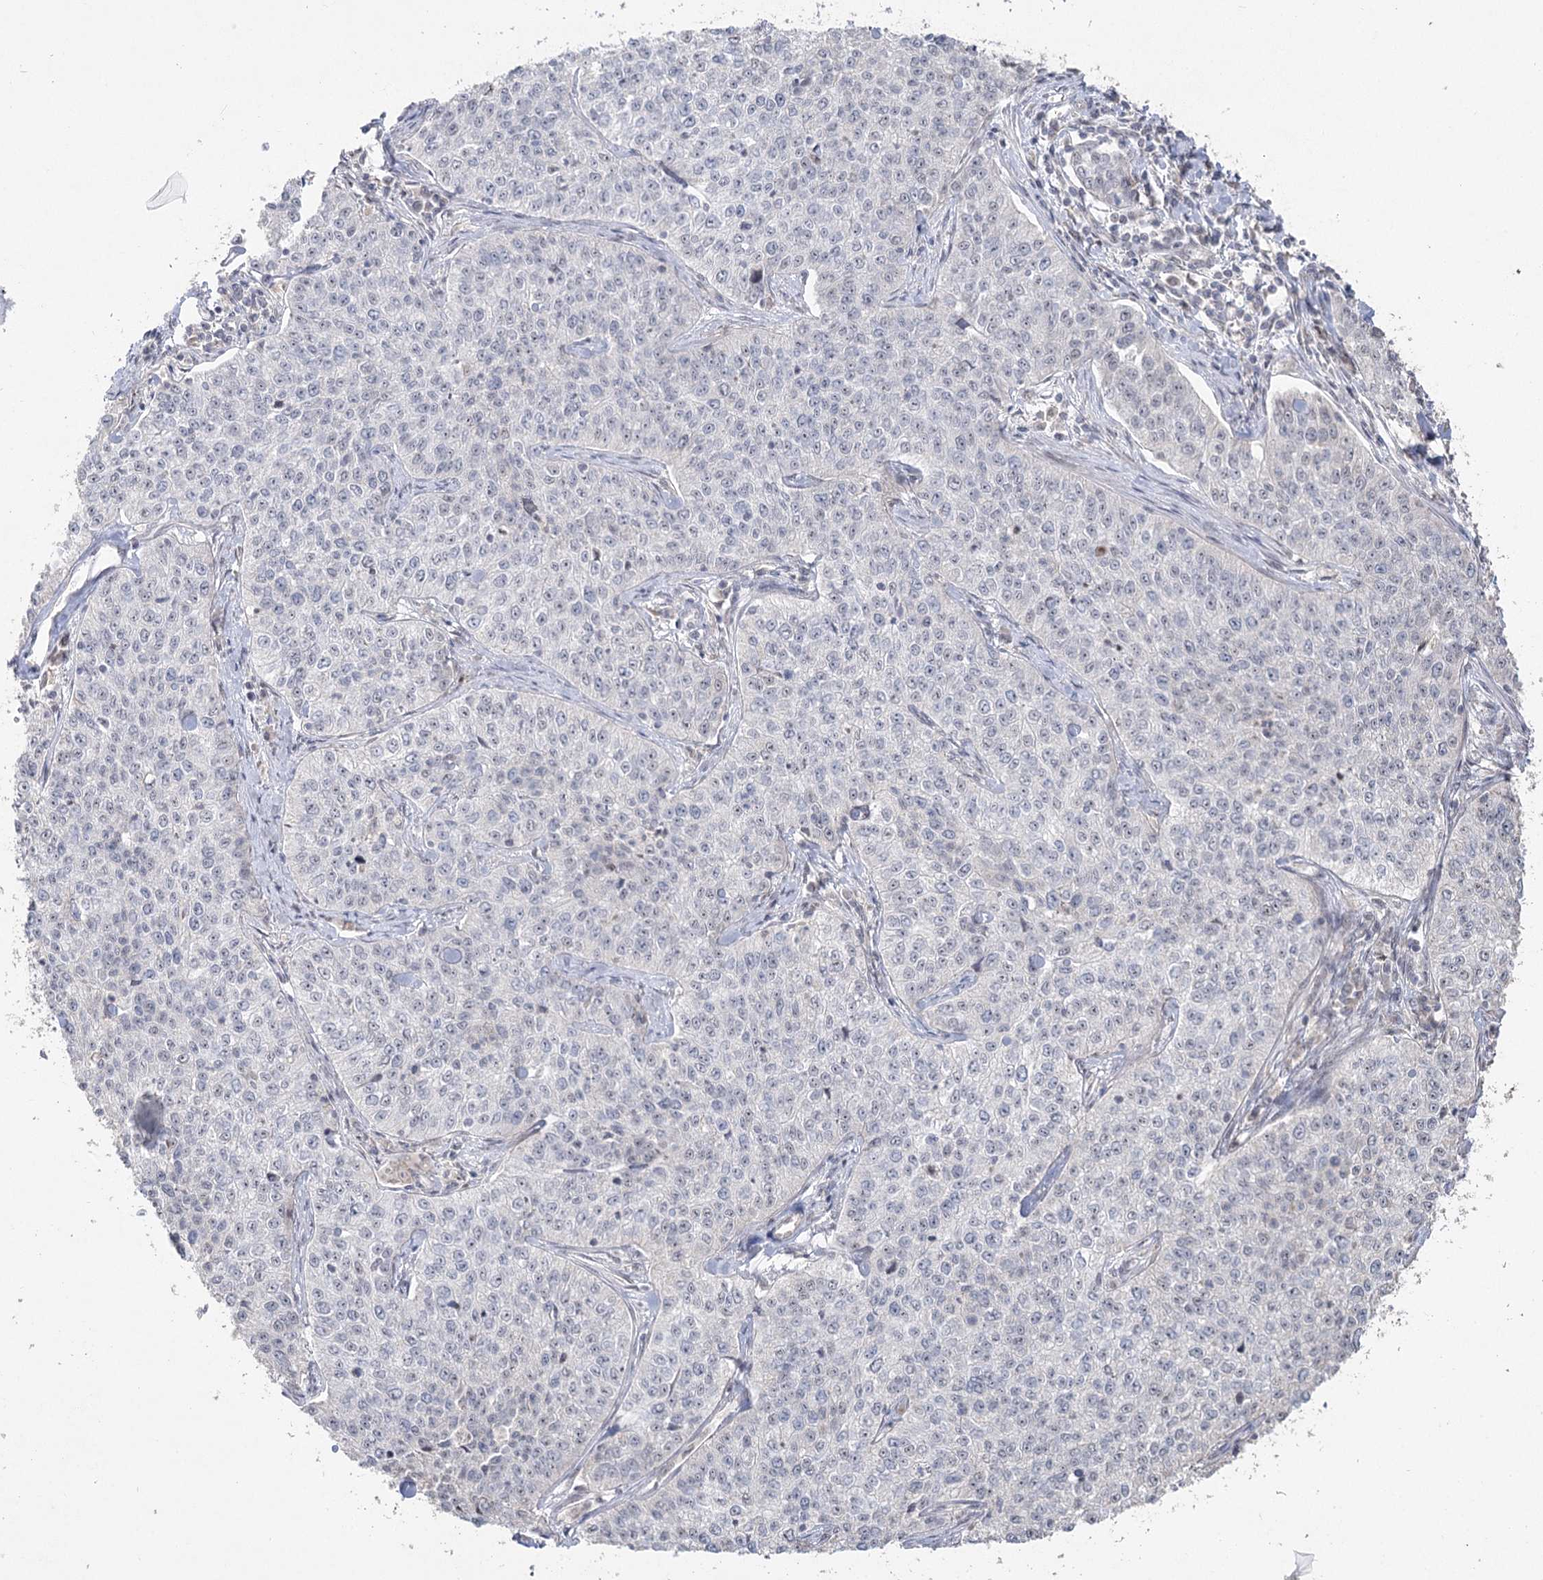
{"staining": {"intensity": "negative", "quantity": "none", "location": "none"}, "tissue": "cervical cancer", "cell_type": "Tumor cells", "image_type": "cancer", "snomed": [{"axis": "morphology", "description": "Squamous cell carcinoma, NOS"}, {"axis": "topography", "description": "Cervix"}], "caption": "This is an immunohistochemistry (IHC) micrograph of human squamous cell carcinoma (cervical). There is no positivity in tumor cells.", "gene": "RUFY4", "patient": {"sex": "female", "age": 35}}